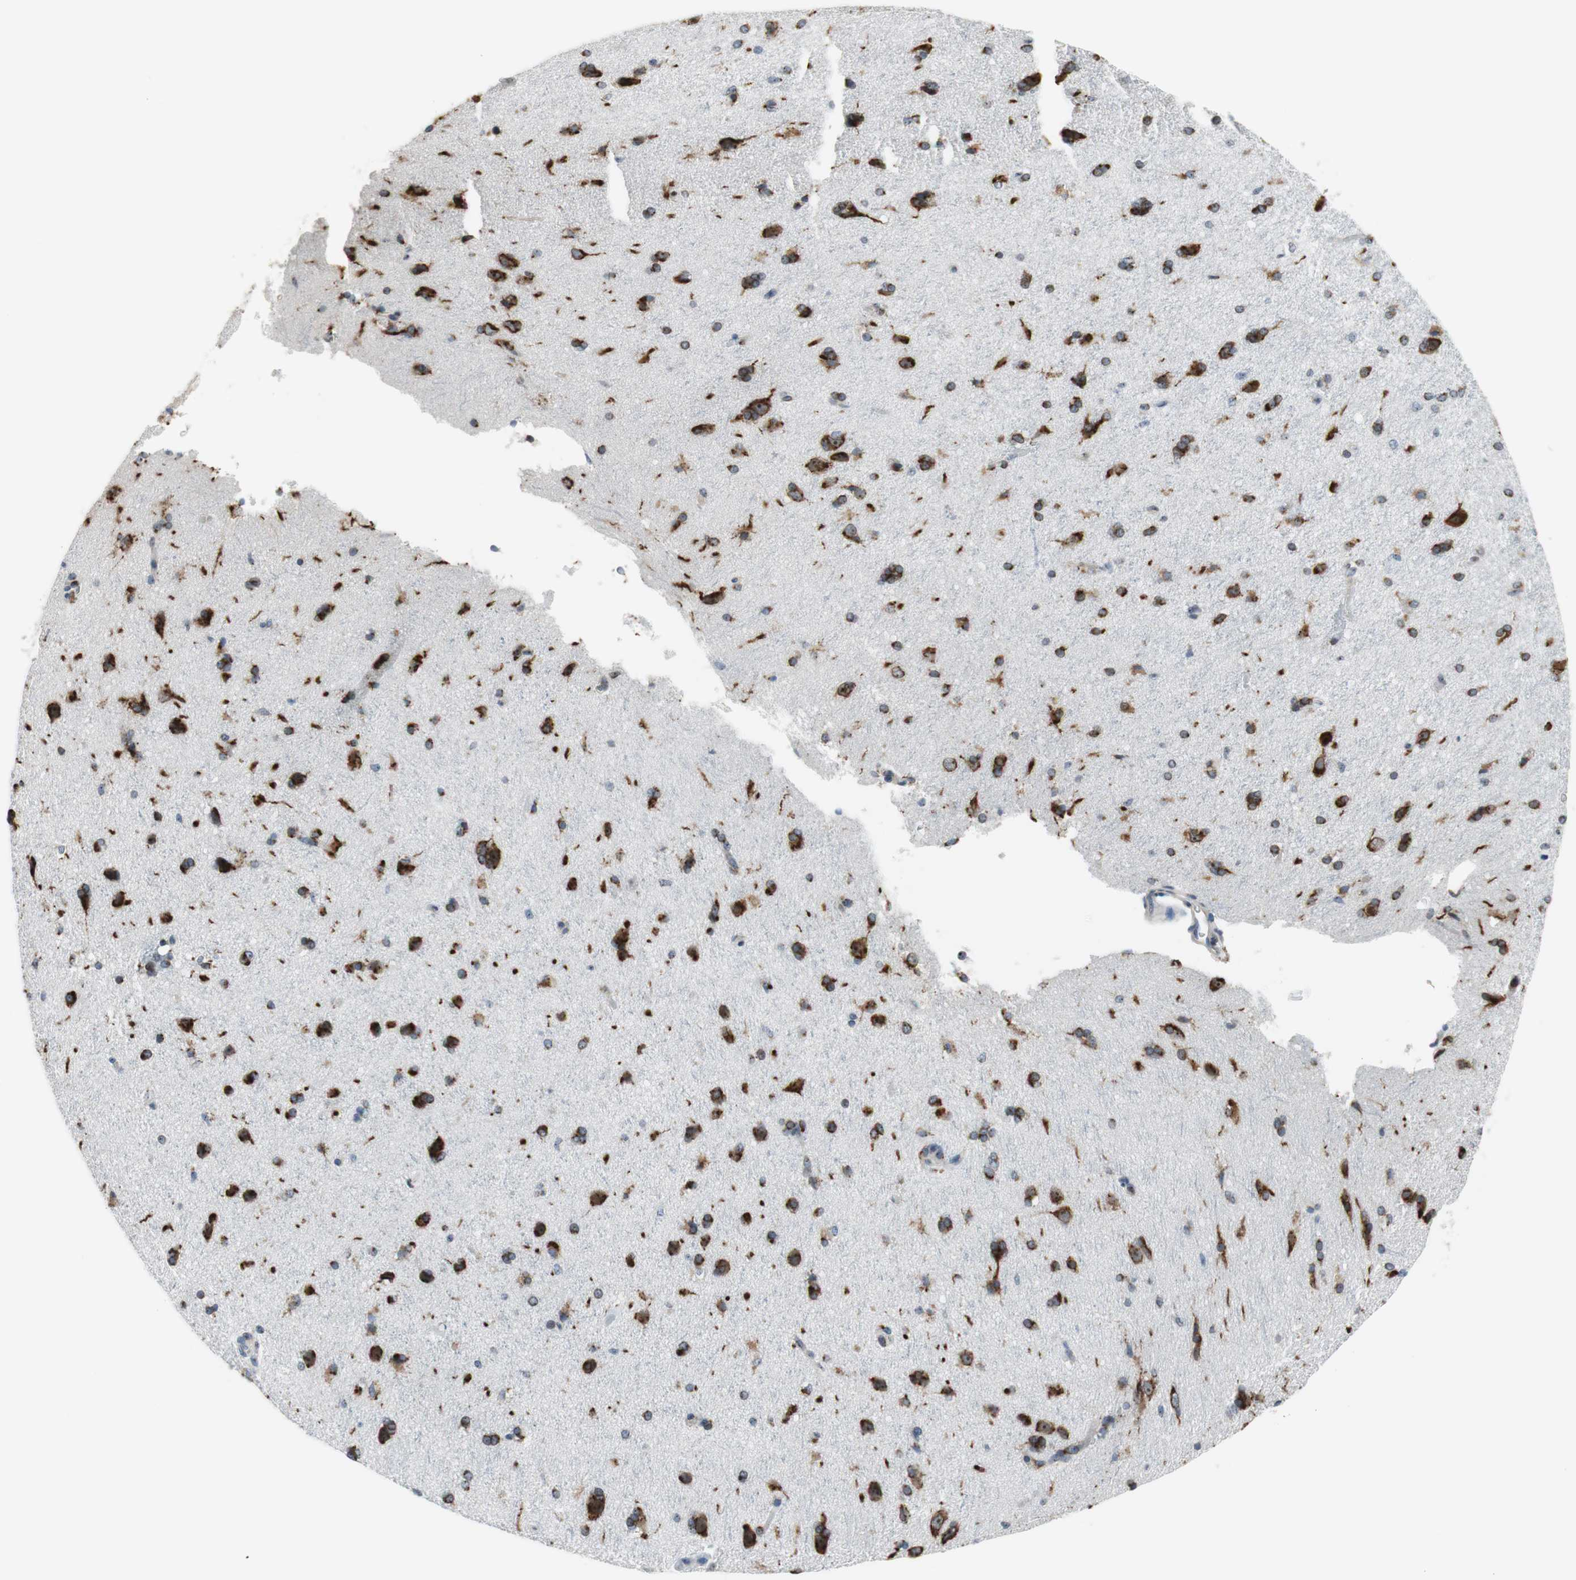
{"staining": {"intensity": "negative", "quantity": "none", "location": "none"}, "tissue": "cerebral cortex", "cell_type": "Endothelial cells", "image_type": "normal", "snomed": [{"axis": "morphology", "description": "Normal tissue, NOS"}, {"axis": "topography", "description": "Cerebral cortex"}], "caption": "A micrograph of human cerebral cortex is negative for staining in endothelial cells. The staining is performed using DAB brown chromogen with nuclei counter-stained in using hematoxylin.", "gene": "TMED7", "patient": {"sex": "male", "age": 62}}